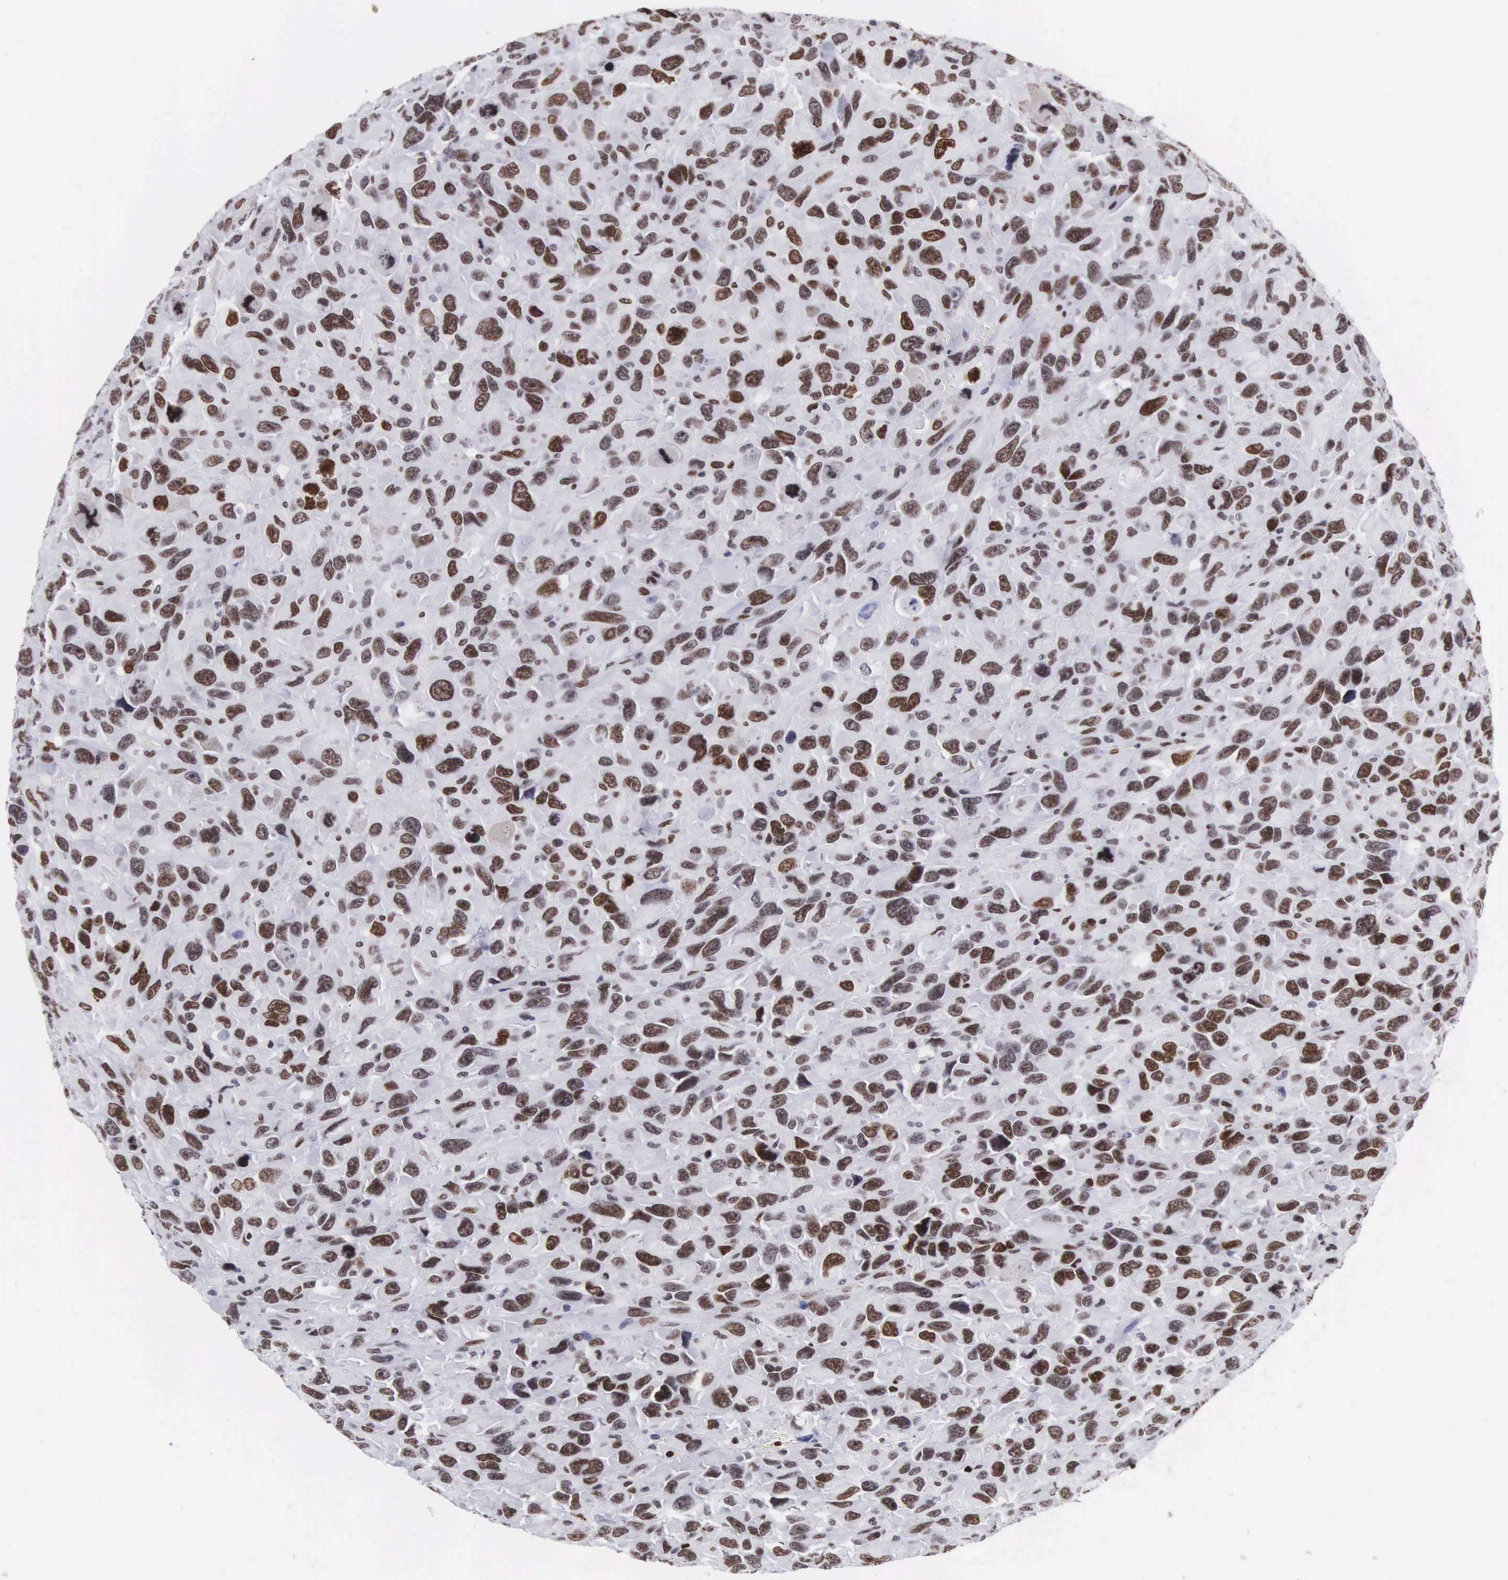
{"staining": {"intensity": "moderate", "quantity": ">75%", "location": "nuclear"}, "tissue": "renal cancer", "cell_type": "Tumor cells", "image_type": "cancer", "snomed": [{"axis": "morphology", "description": "Adenocarcinoma, NOS"}, {"axis": "topography", "description": "Kidney"}], "caption": "There is medium levels of moderate nuclear expression in tumor cells of renal adenocarcinoma, as demonstrated by immunohistochemical staining (brown color).", "gene": "MECP2", "patient": {"sex": "male", "age": 79}}